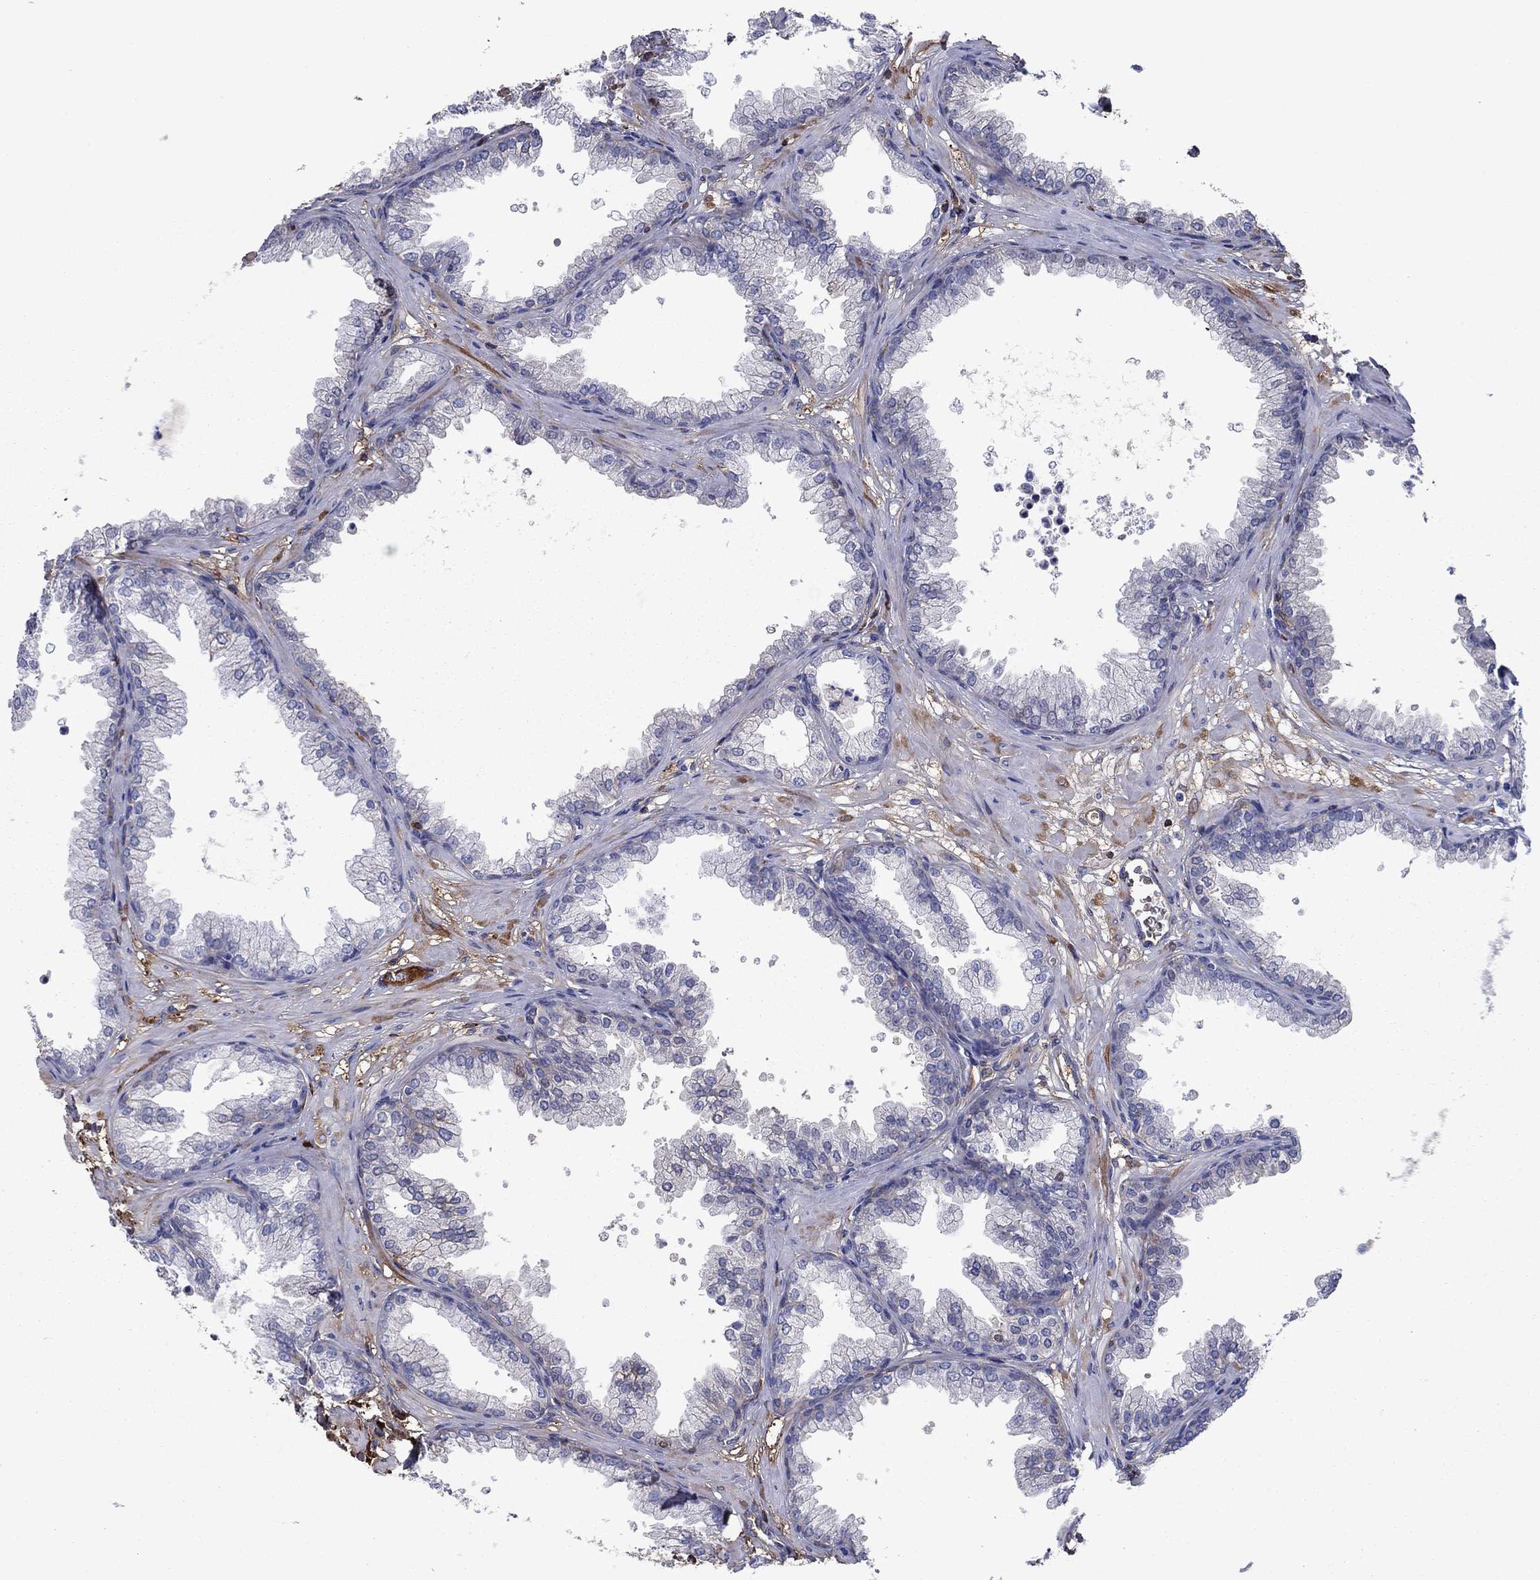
{"staining": {"intensity": "strong", "quantity": "<25%", "location": "cytoplasmic/membranous"}, "tissue": "prostate", "cell_type": "Glandular cells", "image_type": "normal", "snomed": [{"axis": "morphology", "description": "Normal tissue, NOS"}, {"axis": "topography", "description": "Prostate"}], "caption": "Immunohistochemical staining of benign prostate shows medium levels of strong cytoplasmic/membranous staining in about <25% of glandular cells.", "gene": "HPX", "patient": {"sex": "male", "age": 37}}